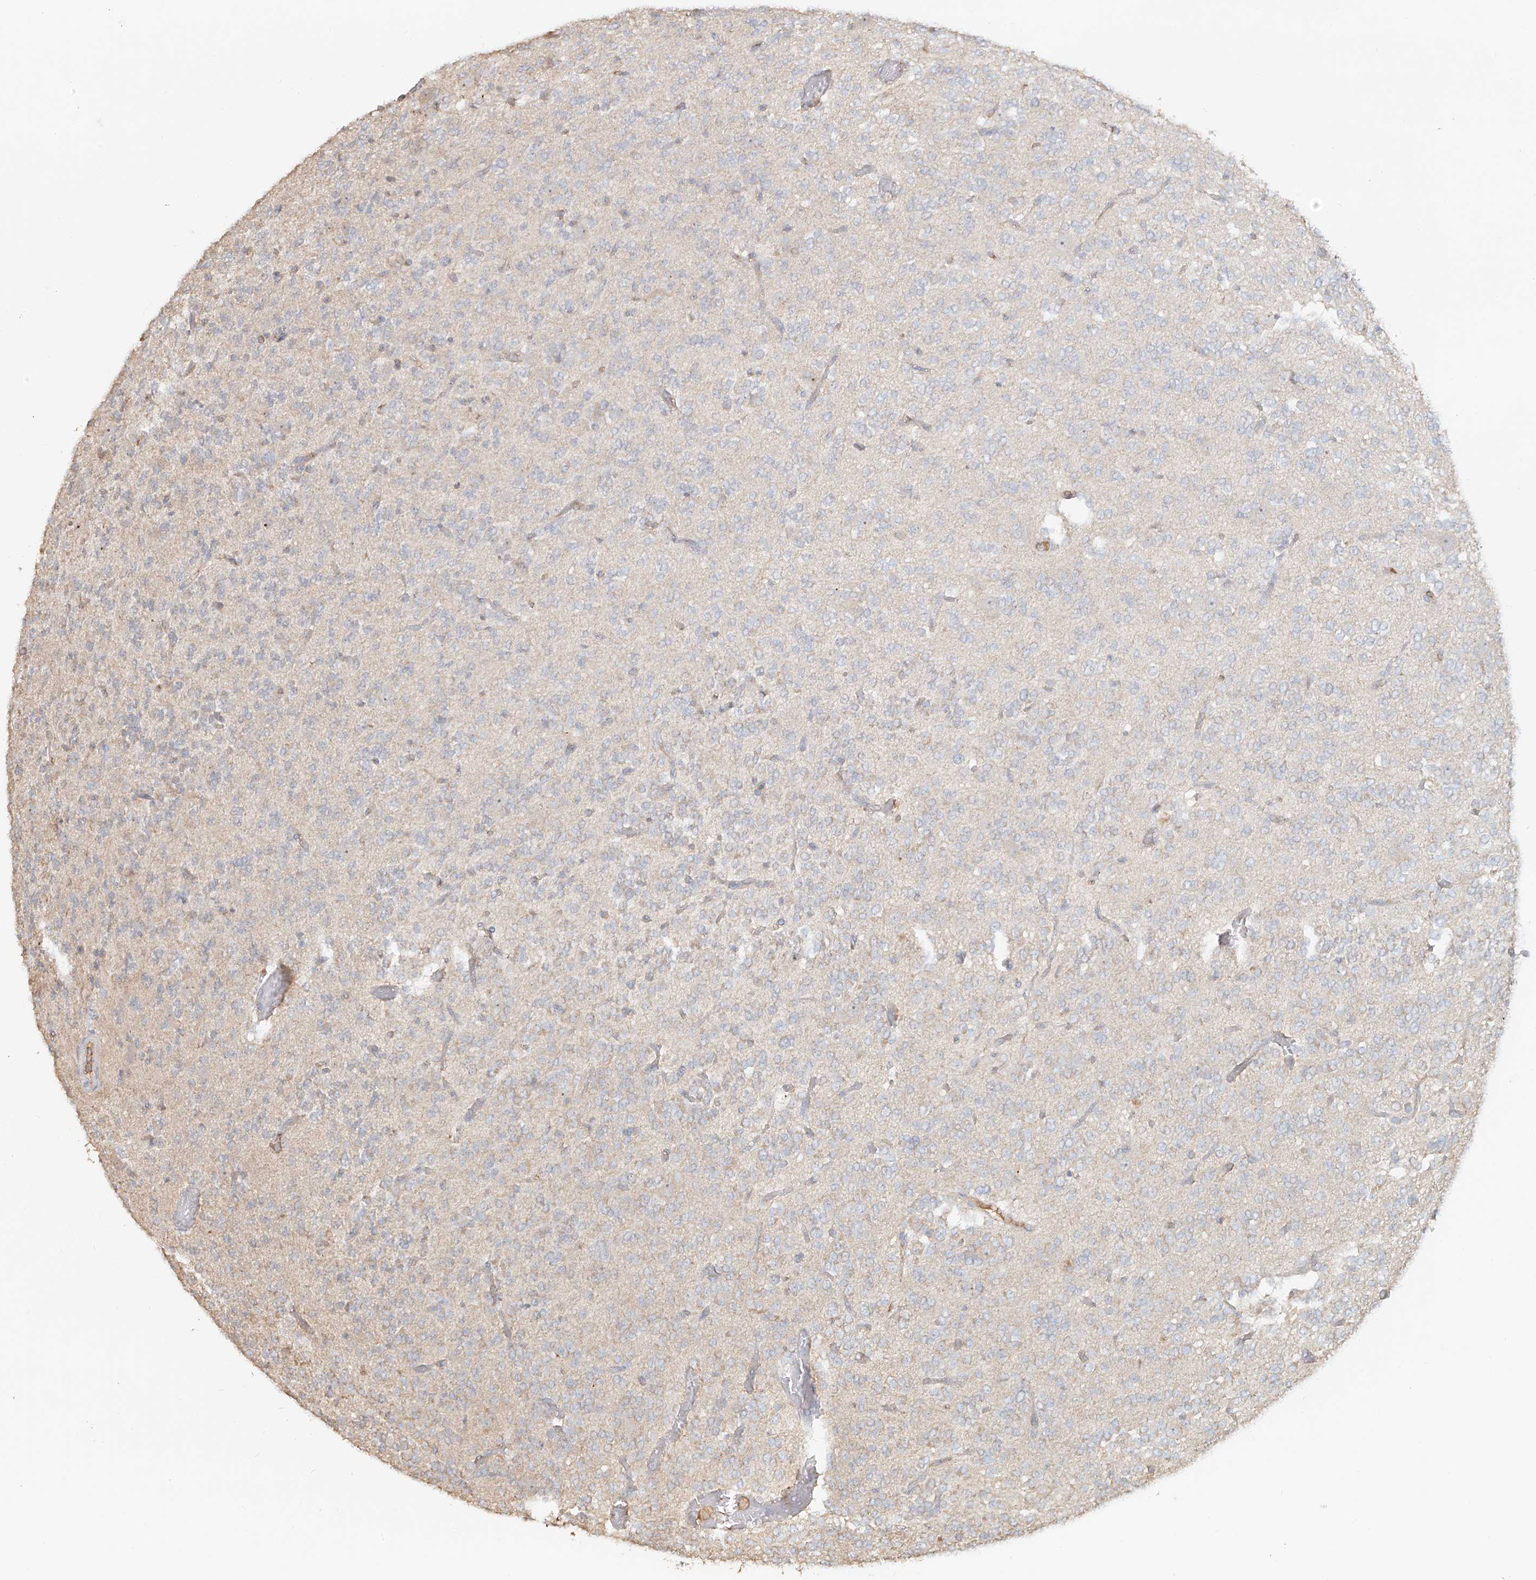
{"staining": {"intensity": "negative", "quantity": "none", "location": "none"}, "tissue": "glioma", "cell_type": "Tumor cells", "image_type": "cancer", "snomed": [{"axis": "morphology", "description": "Glioma, malignant, Low grade"}, {"axis": "topography", "description": "Brain"}], "caption": "This micrograph is of glioma stained with immunohistochemistry (IHC) to label a protein in brown with the nuclei are counter-stained blue. There is no positivity in tumor cells.", "gene": "NPHS1", "patient": {"sex": "male", "age": 38}}